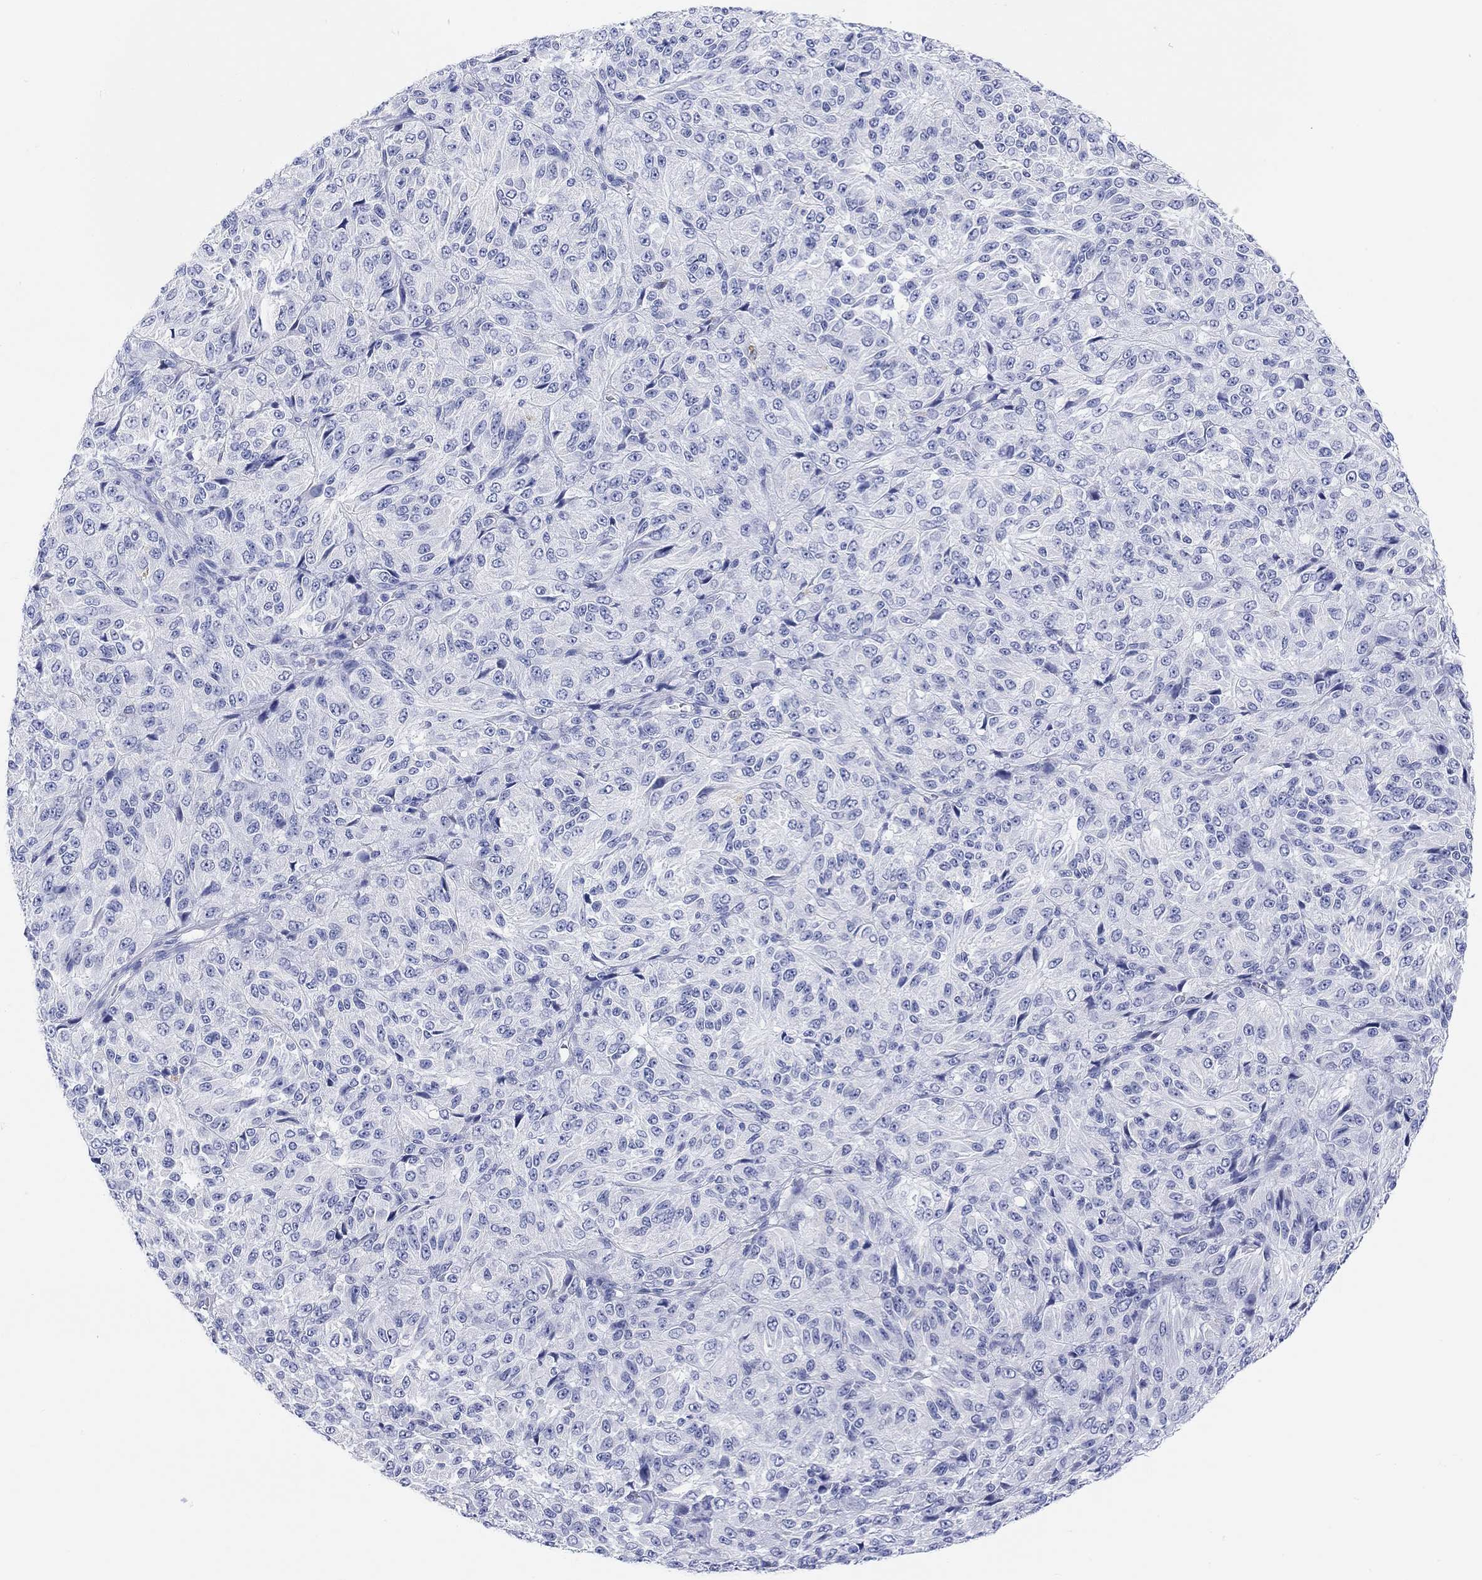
{"staining": {"intensity": "negative", "quantity": "none", "location": "none"}, "tissue": "melanoma", "cell_type": "Tumor cells", "image_type": "cancer", "snomed": [{"axis": "morphology", "description": "Malignant melanoma, Metastatic site"}, {"axis": "topography", "description": "Brain"}], "caption": "Immunohistochemistry (IHC) micrograph of neoplastic tissue: melanoma stained with DAB demonstrates no significant protein staining in tumor cells.", "gene": "XIRP2", "patient": {"sex": "female", "age": 56}}